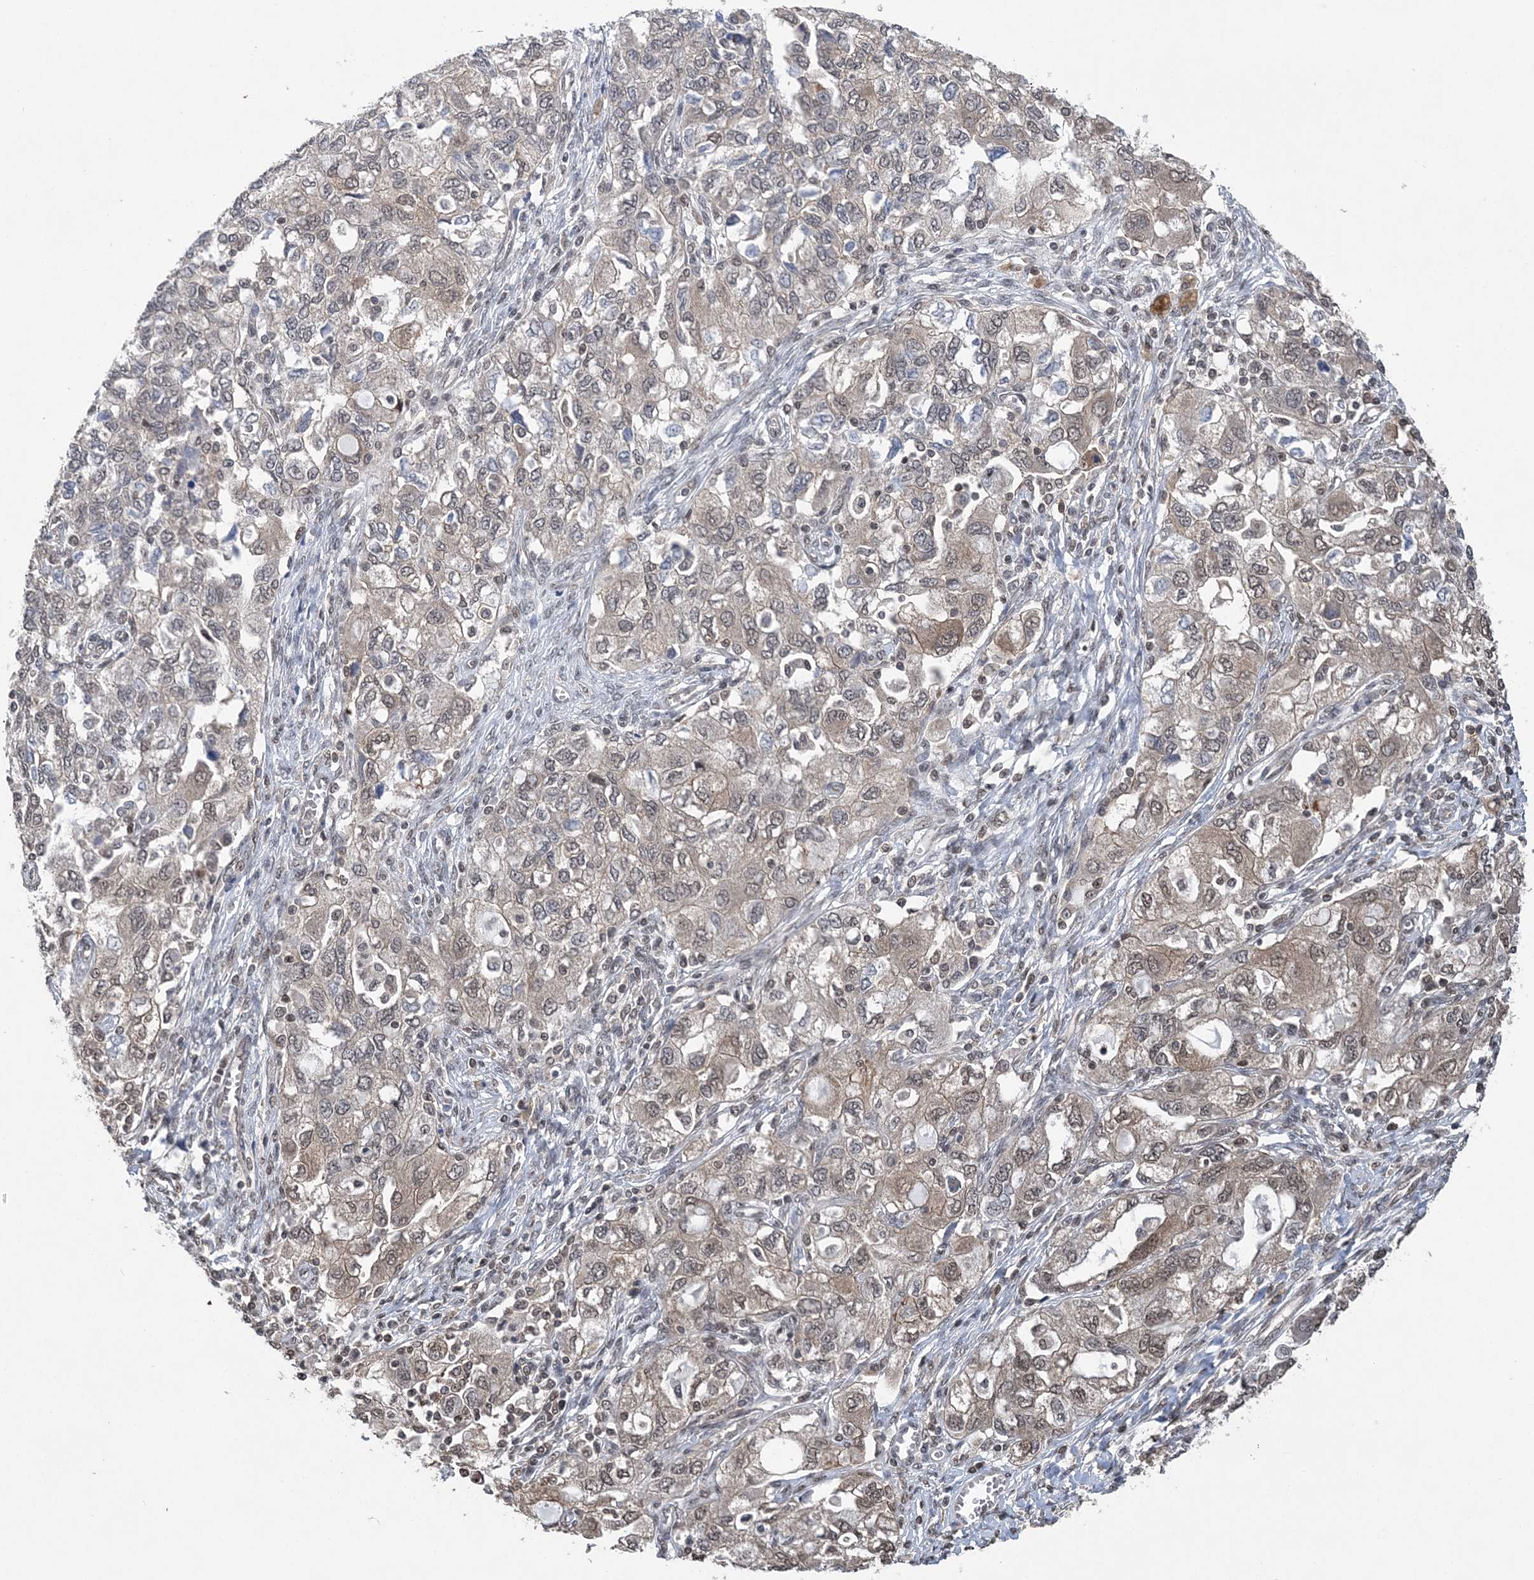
{"staining": {"intensity": "weak", "quantity": ">75%", "location": "cytoplasmic/membranous,nuclear"}, "tissue": "ovarian cancer", "cell_type": "Tumor cells", "image_type": "cancer", "snomed": [{"axis": "morphology", "description": "Carcinoma, NOS"}, {"axis": "morphology", "description": "Cystadenocarcinoma, serous, NOS"}, {"axis": "topography", "description": "Ovary"}], "caption": "DAB immunohistochemical staining of ovarian cancer shows weak cytoplasmic/membranous and nuclear protein positivity in approximately >75% of tumor cells. The protein is stained brown, and the nuclei are stained in blue (DAB (3,3'-diaminobenzidine) IHC with brightfield microscopy, high magnification).", "gene": "CCDC152", "patient": {"sex": "female", "age": 69}}